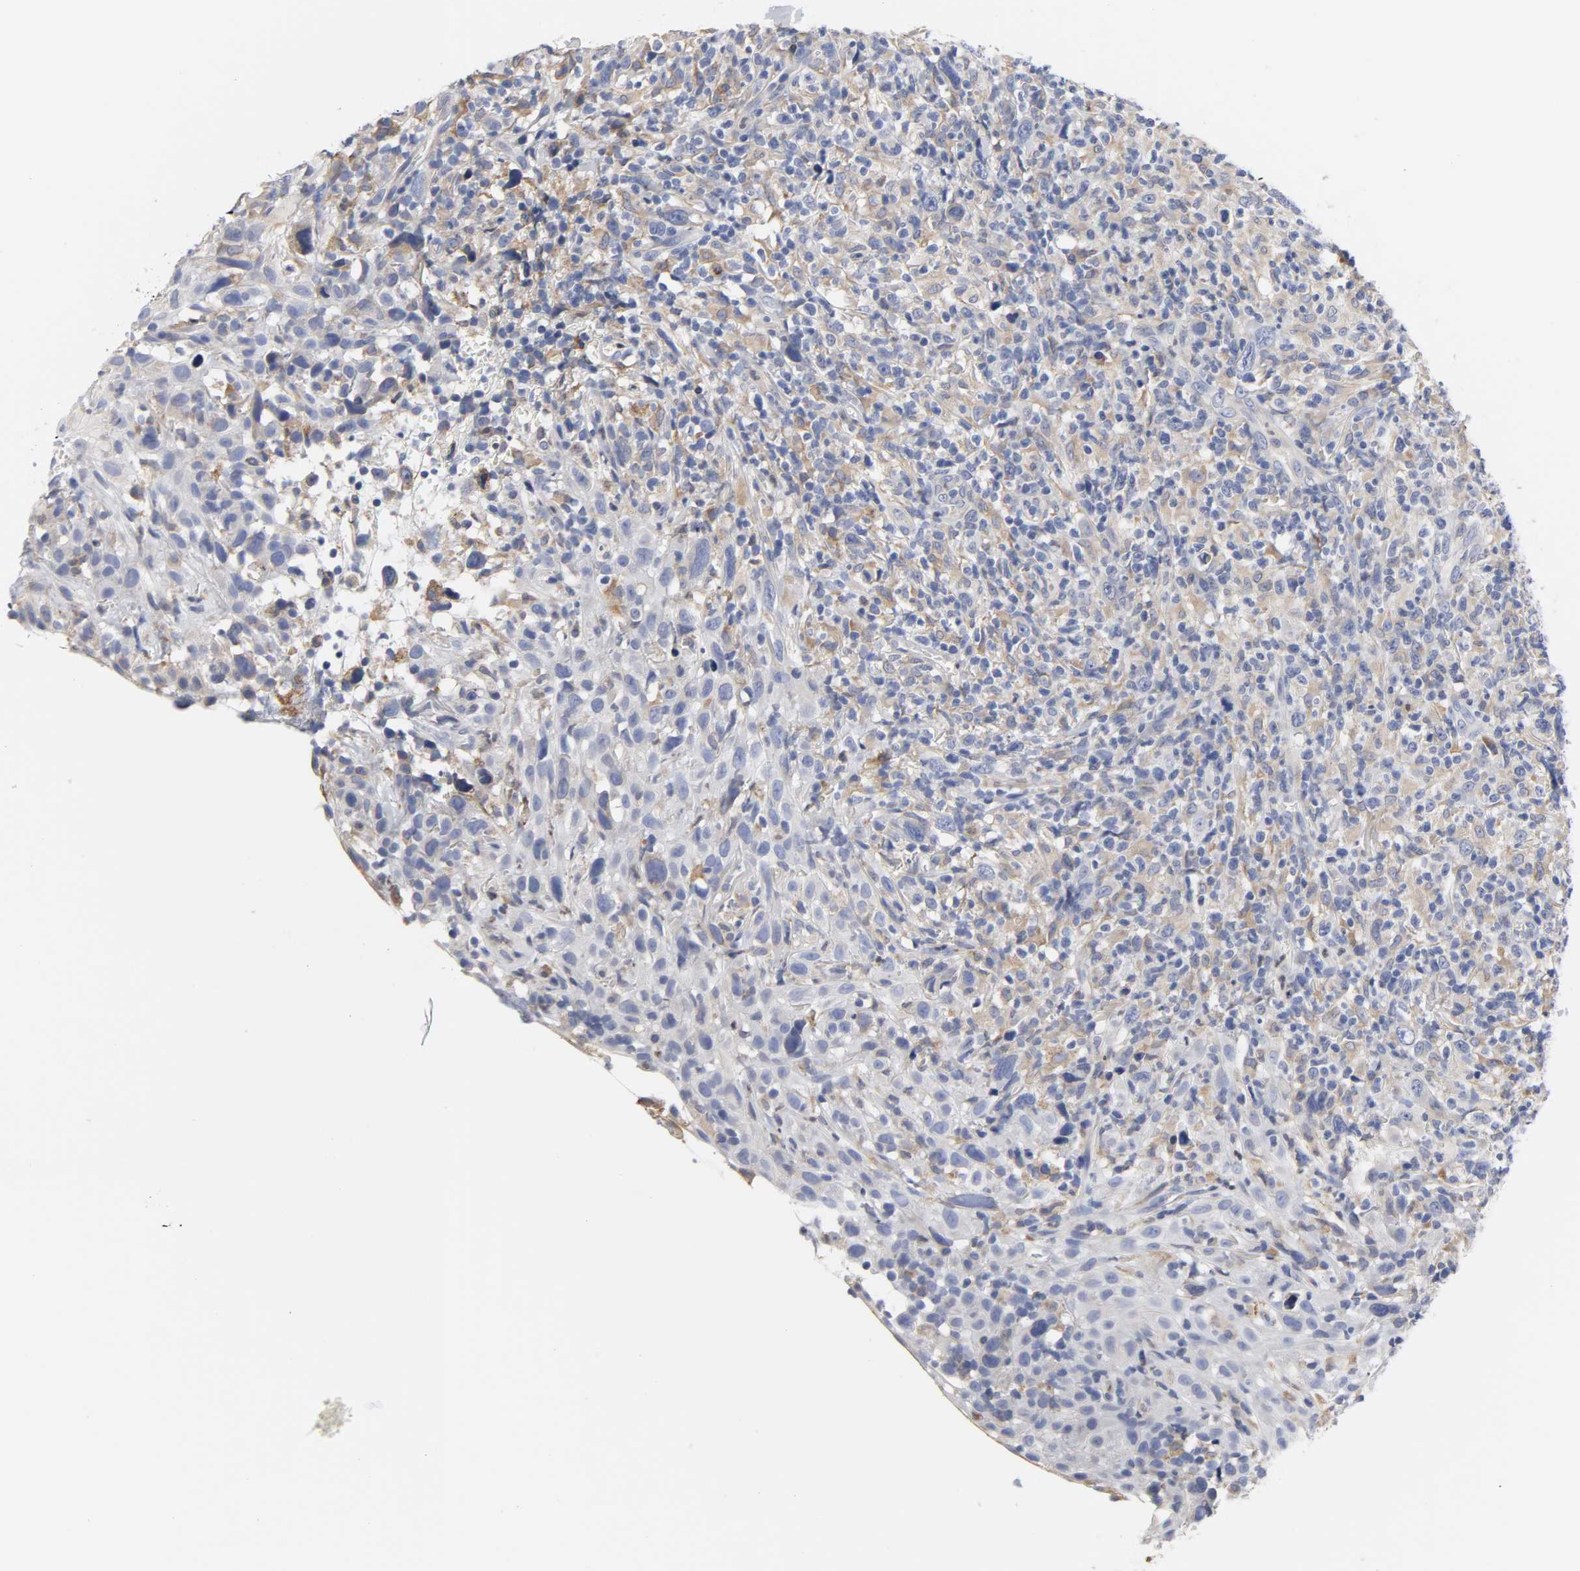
{"staining": {"intensity": "negative", "quantity": "none", "location": "none"}, "tissue": "thyroid cancer", "cell_type": "Tumor cells", "image_type": "cancer", "snomed": [{"axis": "morphology", "description": "Carcinoma, NOS"}, {"axis": "topography", "description": "Thyroid gland"}], "caption": "The photomicrograph shows no staining of tumor cells in thyroid cancer.", "gene": "HCK", "patient": {"sex": "female", "age": 77}}